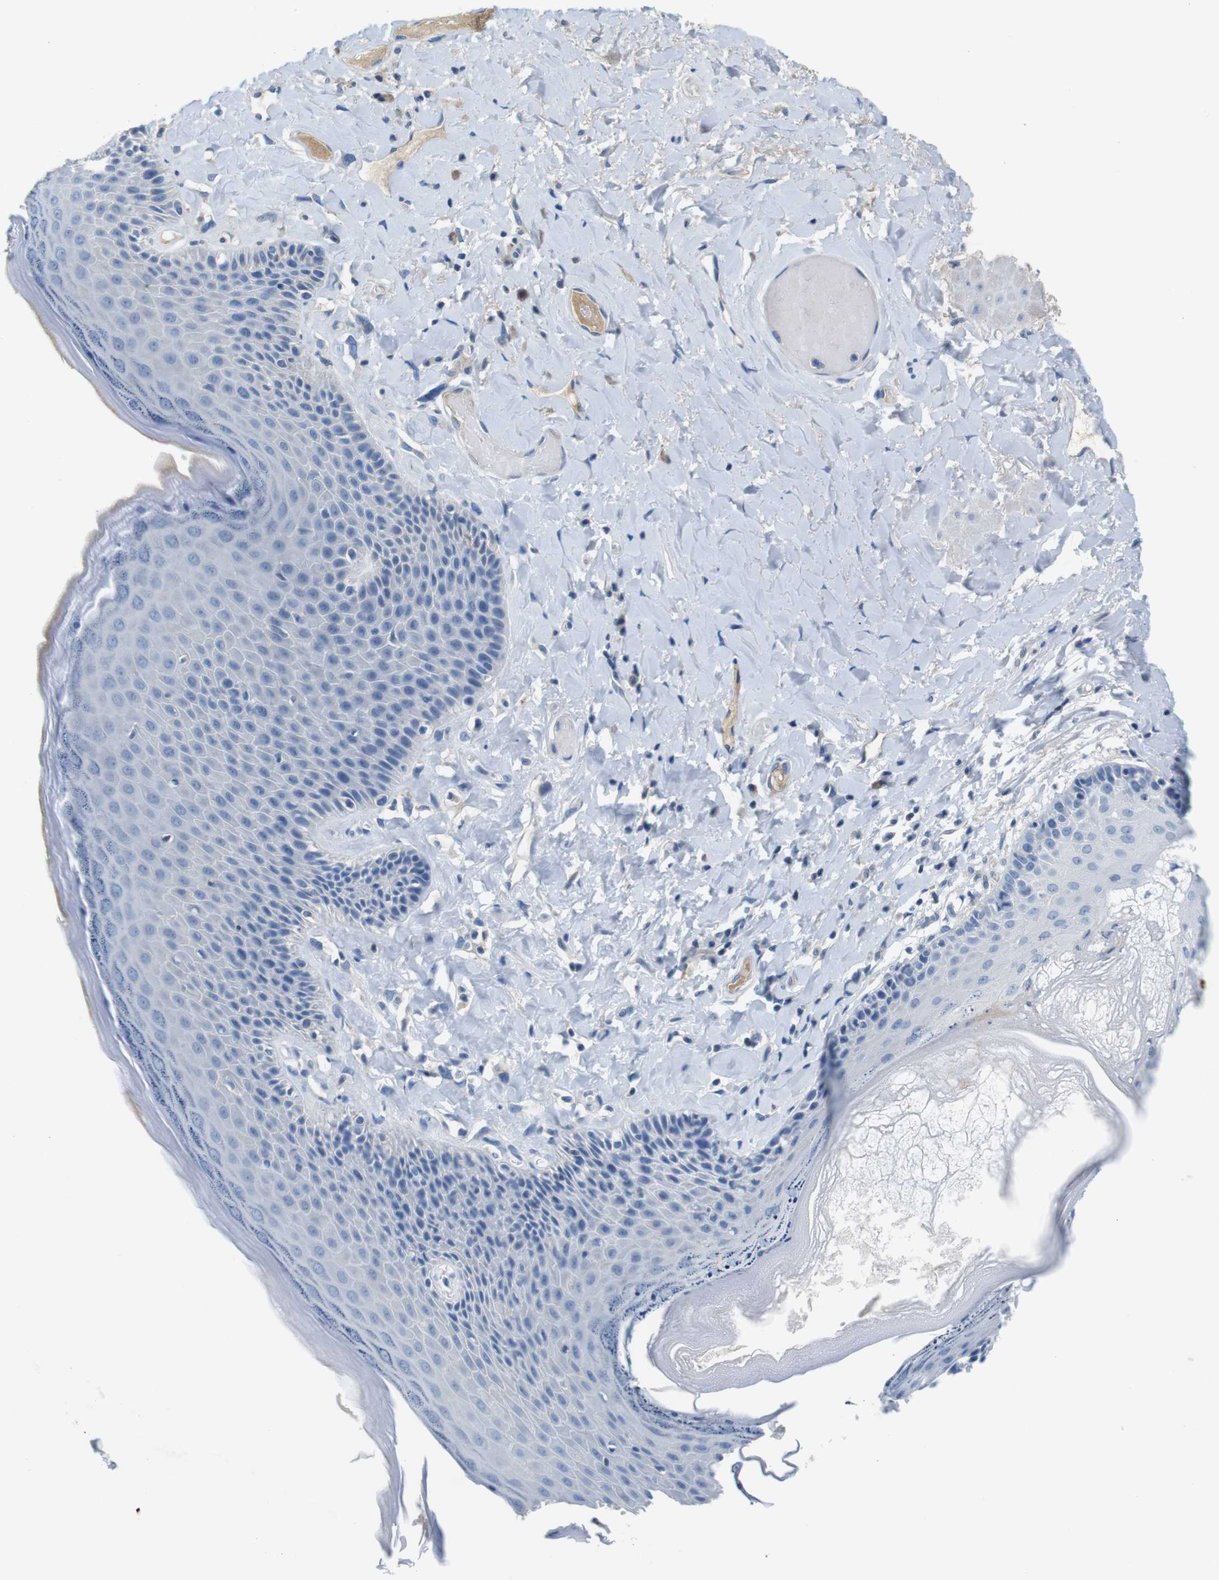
{"staining": {"intensity": "negative", "quantity": "none", "location": "none"}, "tissue": "skin", "cell_type": "Epidermal cells", "image_type": "normal", "snomed": [{"axis": "morphology", "description": "Normal tissue, NOS"}, {"axis": "topography", "description": "Anal"}], "caption": "This image is of normal skin stained with immunohistochemistry (IHC) to label a protein in brown with the nuclei are counter-stained blue. There is no staining in epidermal cells. (Stains: DAB (3,3'-diaminobenzidine) IHC with hematoxylin counter stain, Microscopy: brightfield microscopy at high magnification).", "gene": "IGHD", "patient": {"sex": "male", "age": 69}}